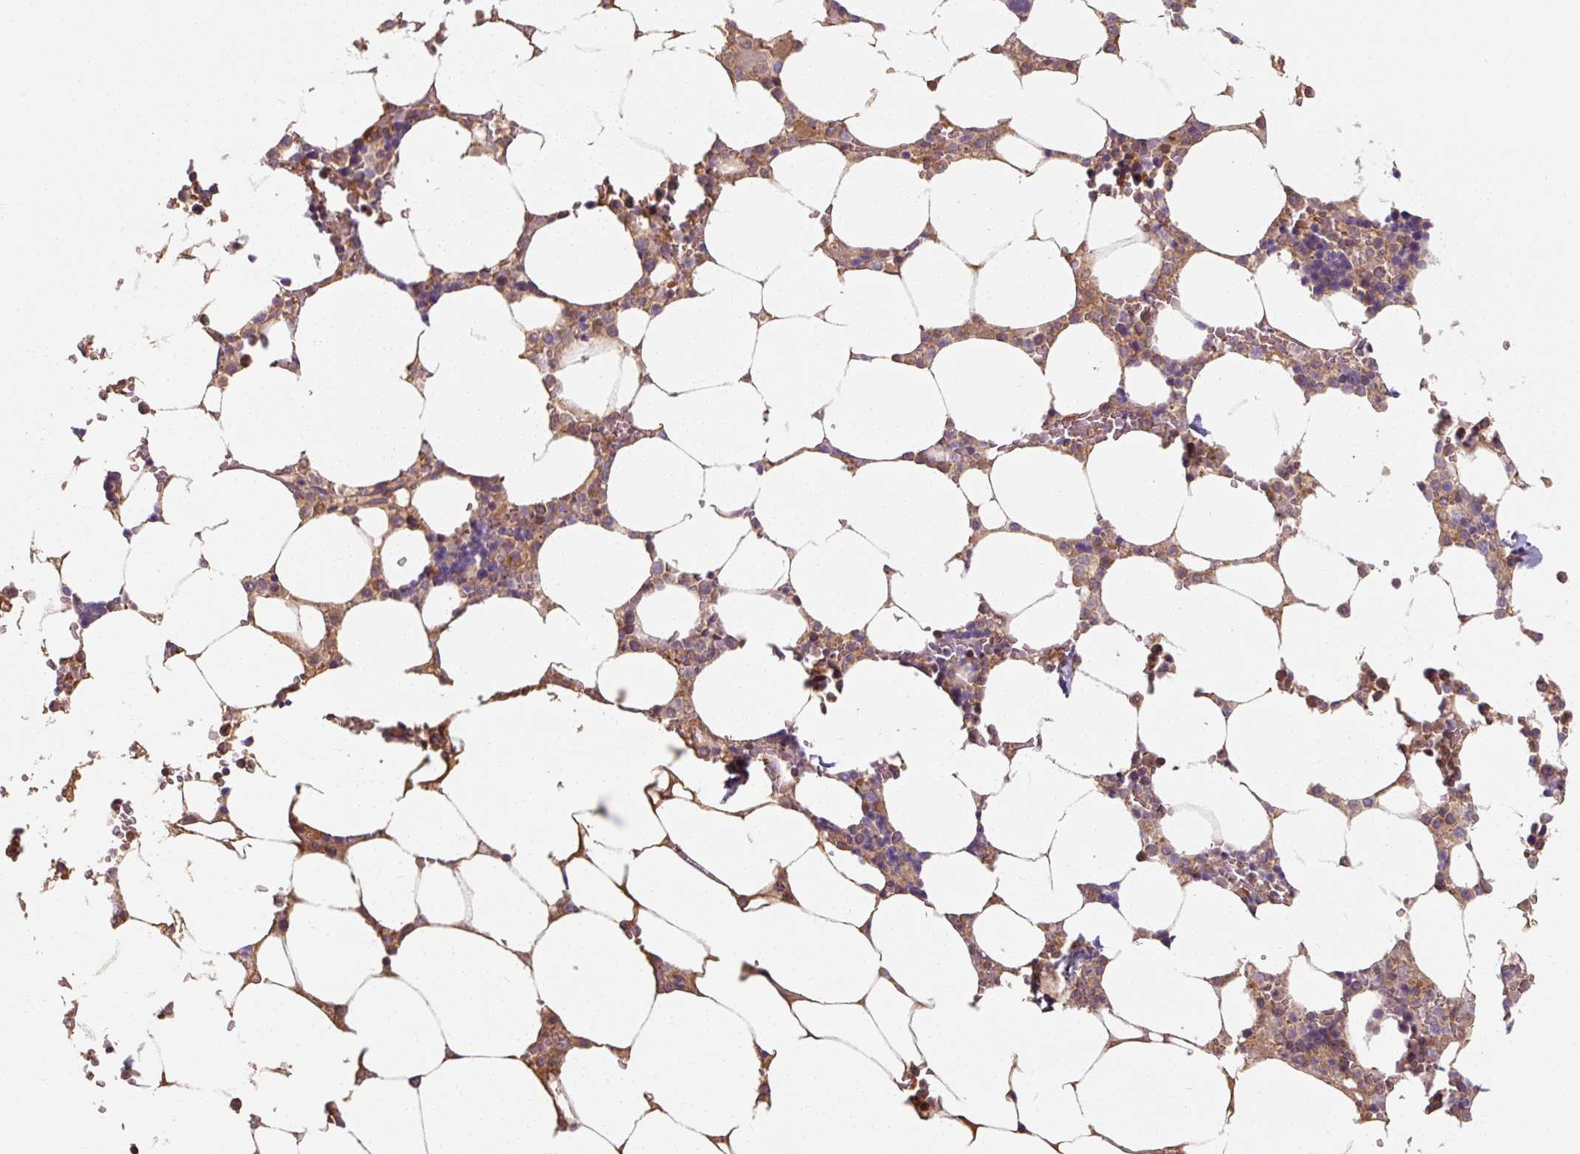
{"staining": {"intensity": "weak", "quantity": ">75%", "location": "cytoplasmic/membranous"}, "tissue": "bone marrow", "cell_type": "Hematopoietic cells", "image_type": "normal", "snomed": [{"axis": "morphology", "description": "Normal tissue, NOS"}, {"axis": "topography", "description": "Bone marrow"}], "caption": "Immunohistochemistry staining of benign bone marrow, which displays low levels of weak cytoplasmic/membranous staining in about >75% of hematopoietic cells indicating weak cytoplasmic/membranous protein expression. The staining was performed using DAB (3,3'-diaminobenzidine) (brown) for protein detection and nuclei were counterstained in hematoxylin (blue).", "gene": "TSEN54", "patient": {"sex": "male", "age": 64}}